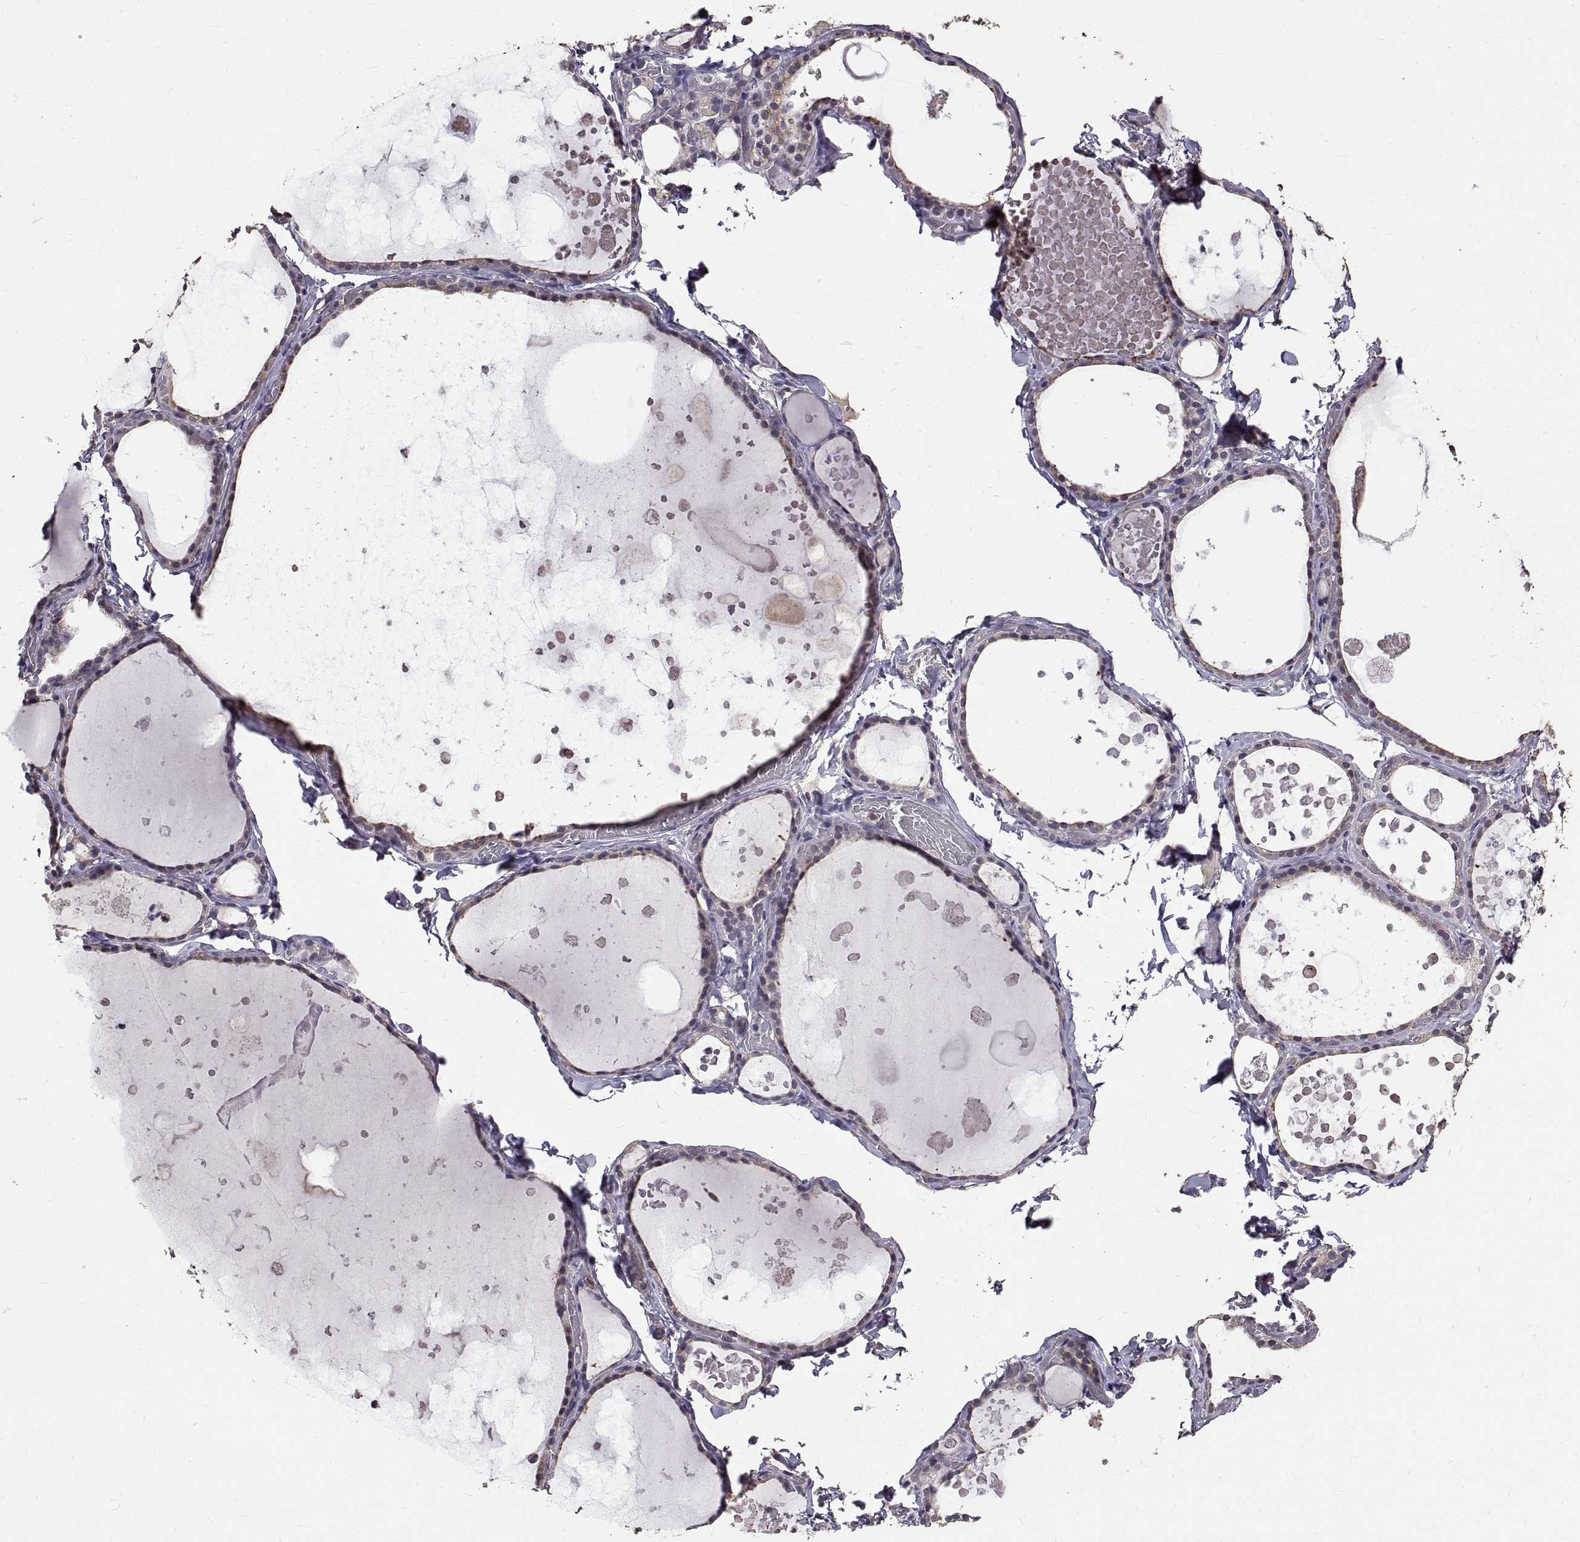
{"staining": {"intensity": "negative", "quantity": "none", "location": "none"}, "tissue": "thyroid gland", "cell_type": "Glandular cells", "image_type": "normal", "snomed": [{"axis": "morphology", "description": "Normal tissue, NOS"}, {"axis": "topography", "description": "Thyroid gland"}], "caption": "Thyroid gland stained for a protein using immunohistochemistry (IHC) reveals no positivity glandular cells.", "gene": "PEA15", "patient": {"sex": "female", "age": 56}}